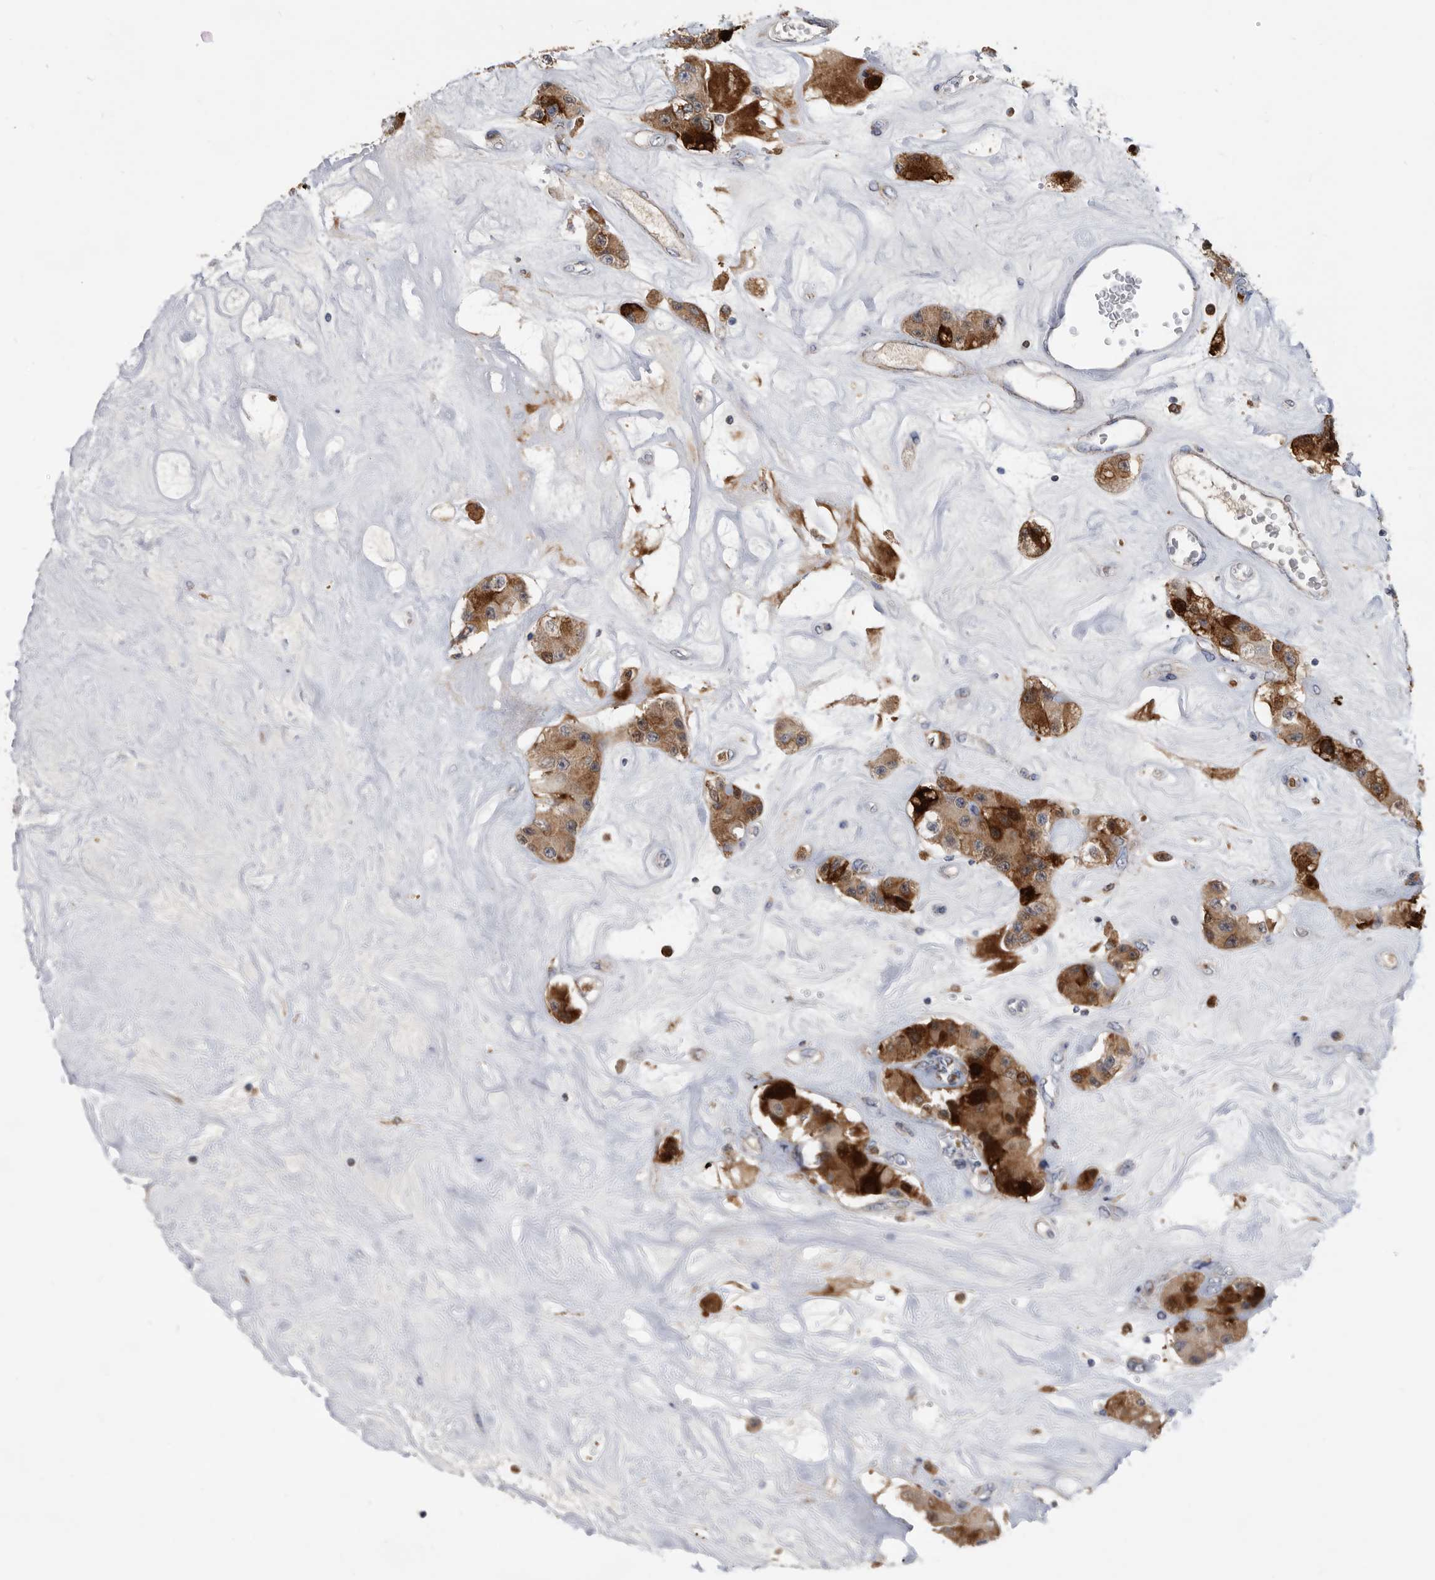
{"staining": {"intensity": "moderate", "quantity": ">75%", "location": "cytoplasmic/membranous"}, "tissue": "carcinoid", "cell_type": "Tumor cells", "image_type": "cancer", "snomed": [{"axis": "morphology", "description": "Carcinoid, malignant, NOS"}, {"axis": "topography", "description": "Pancreas"}], "caption": "The micrograph shows staining of carcinoid (malignant), revealing moderate cytoplasmic/membranous protein positivity (brown color) within tumor cells. The protein is shown in brown color, while the nuclei are stained blue.", "gene": "CRISPLD2", "patient": {"sex": "male", "age": 41}}